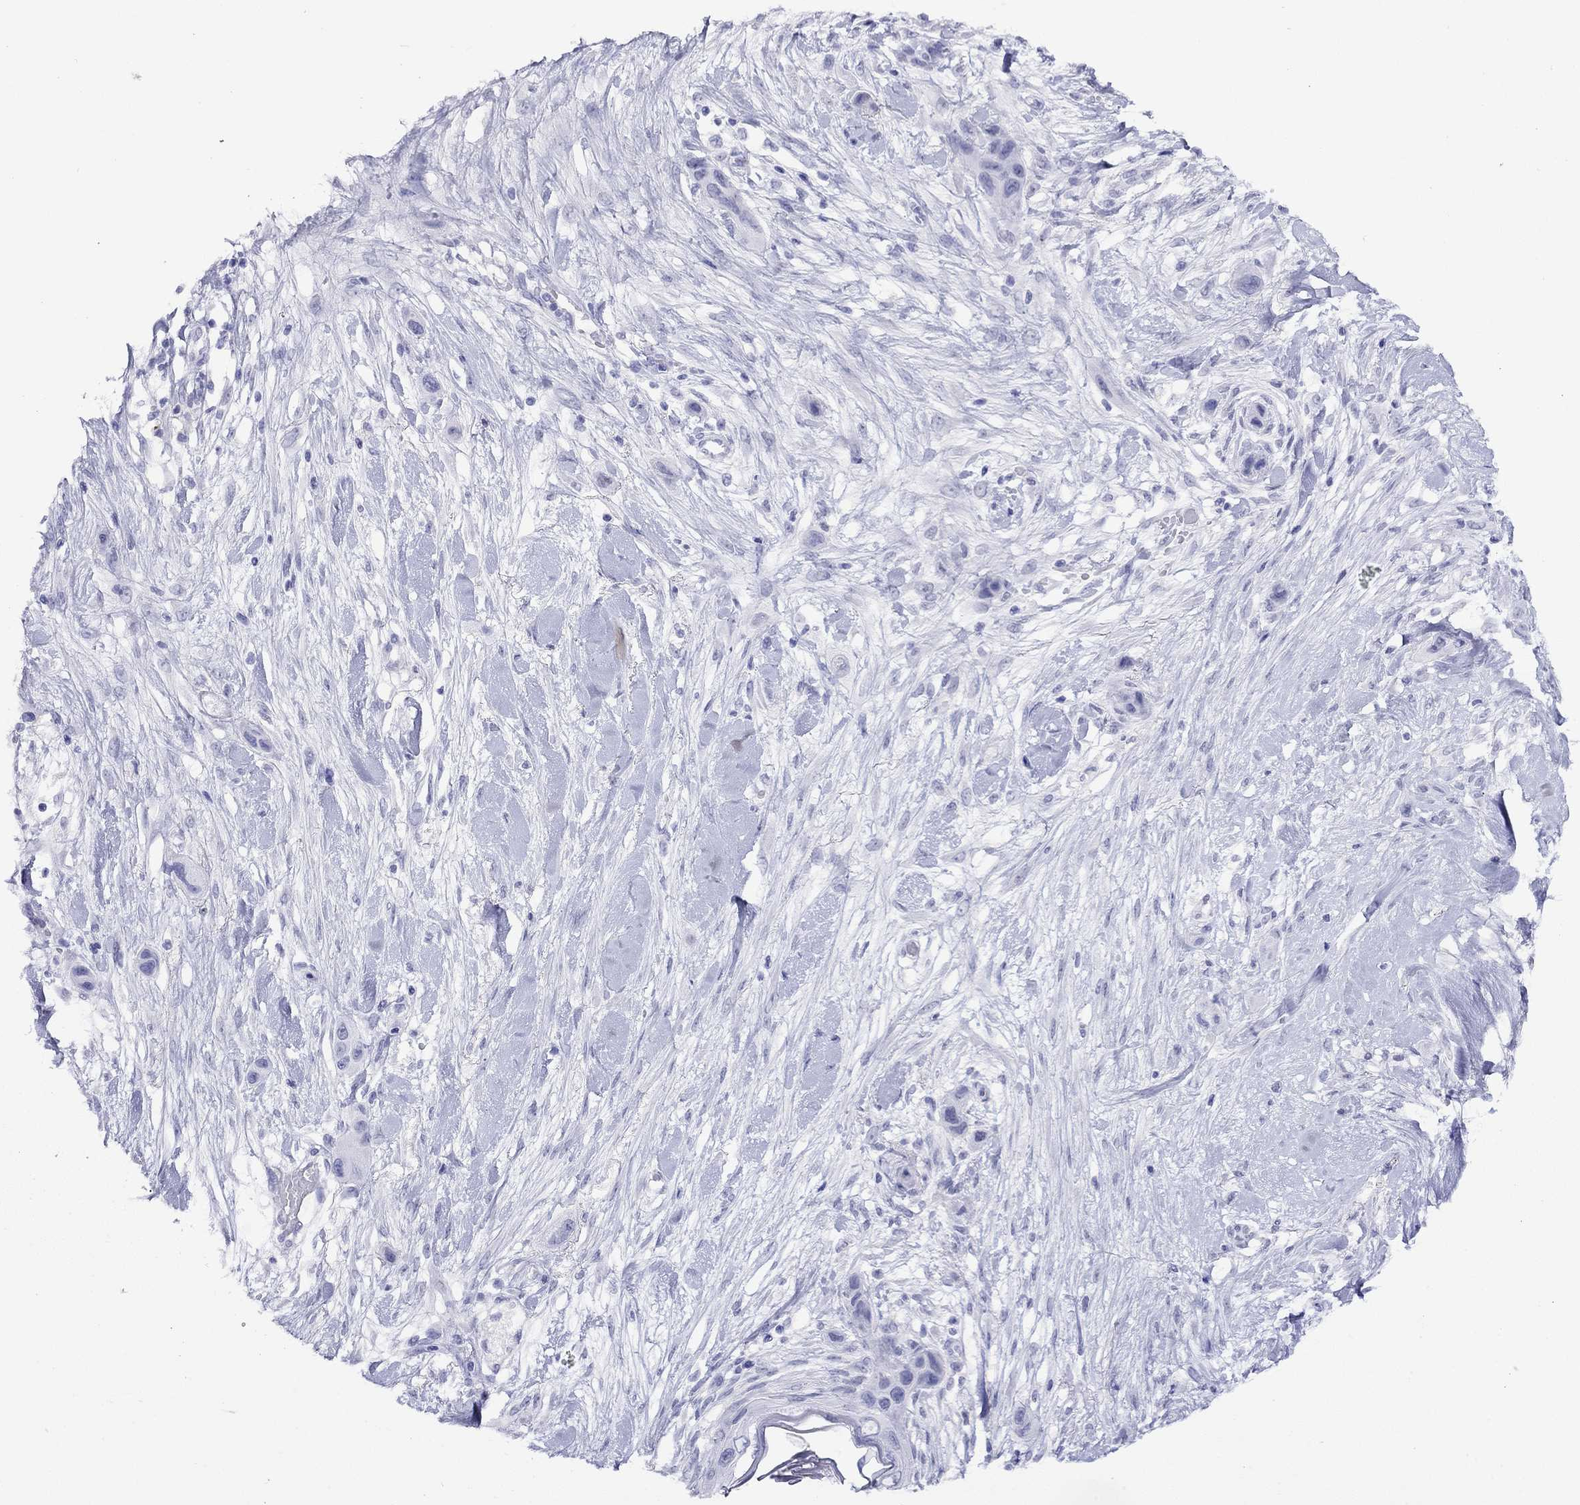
{"staining": {"intensity": "negative", "quantity": "none", "location": "none"}, "tissue": "skin cancer", "cell_type": "Tumor cells", "image_type": "cancer", "snomed": [{"axis": "morphology", "description": "Squamous cell carcinoma, NOS"}, {"axis": "topography", "description": "Skin"}], "caption": "Immunohistochemistry micrograph of neoplastic tissue: skin squamous cell carcinoma stained with DAB displays no significant protein expression in tumor cells.", "gene": "SLC30A8", "patient": {"sex": "male", "age": 79}}